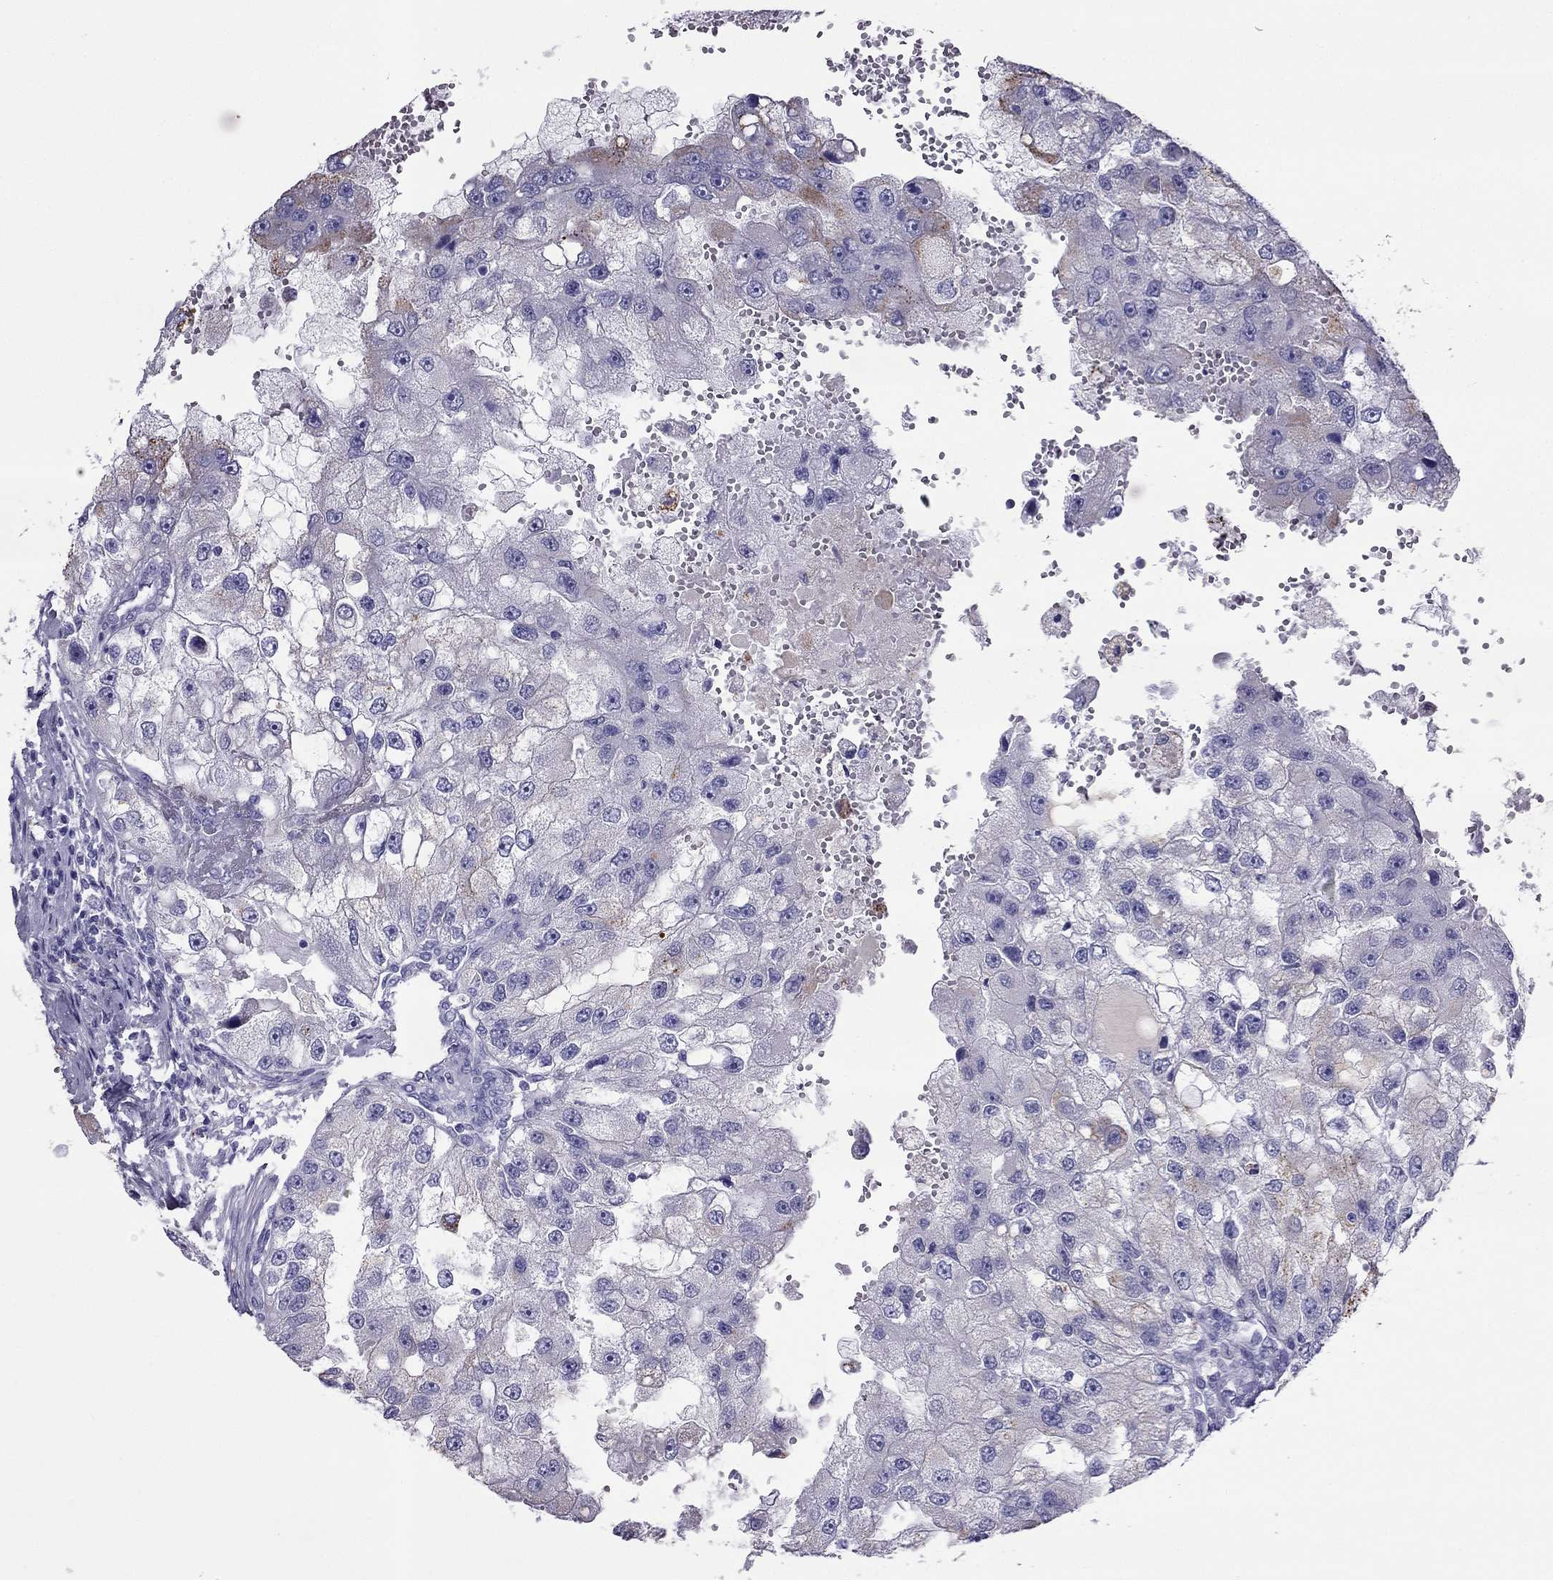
{"staining": {"intensity": "negative", "quantity": "none", "location": "none"}, "tissue": "renal cancer", "cell_type": "Tumor cells", "image_type": "cancer", "snomed": [{"axis": "morphology", "description": "Adenocarcinoma, NOS"}, {"axis": "topography", "description": "Kidney"}], "caption": "Immunohistochemical staining of human renal adenocarcinoma displays no significant positivity in tumor cells.", "gene": "PTH", "patient": {"sex": "male", "age": 63}}